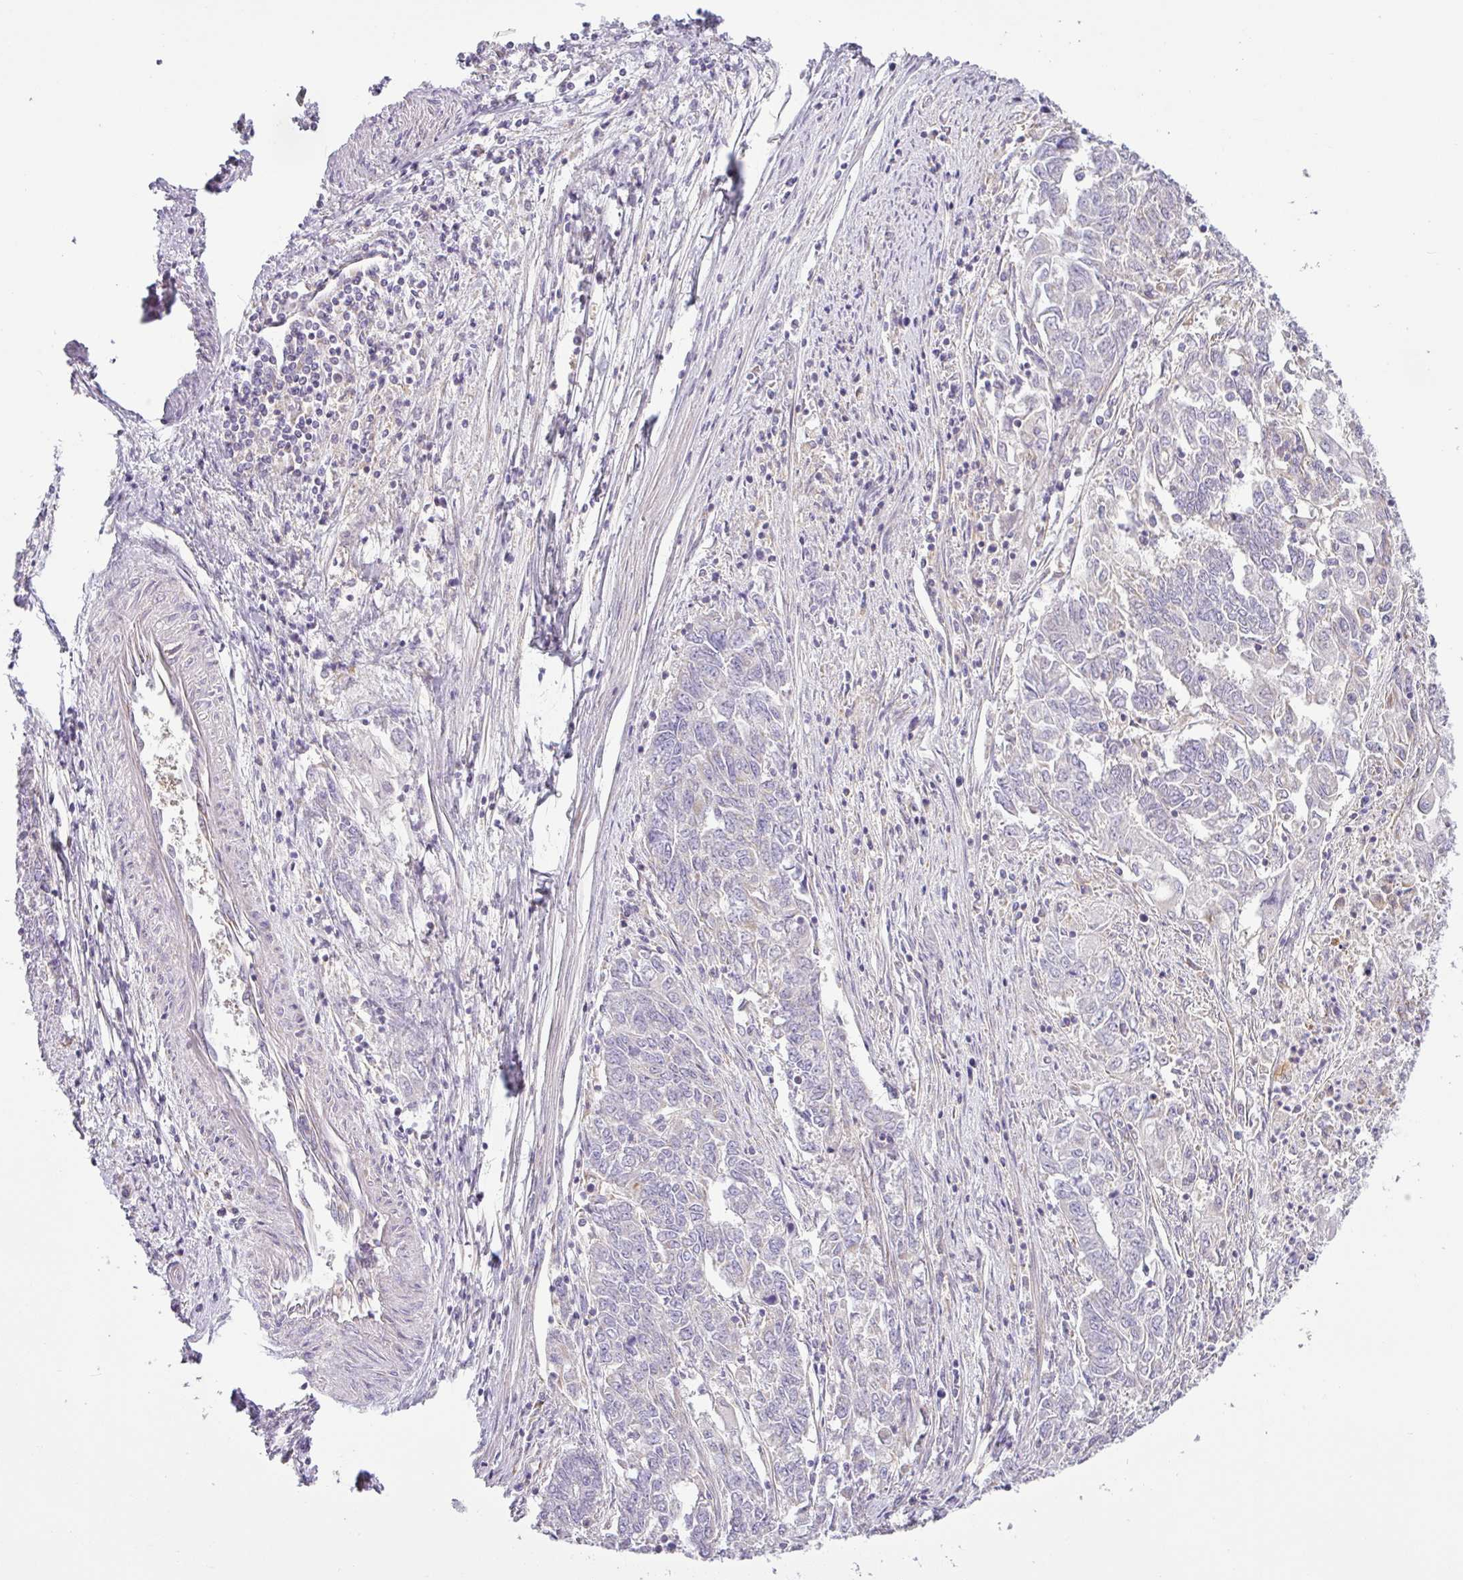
{"staining": {"intensity": "negative", "quantity": "none", "location": "none"}, "tissue": "endometrial cancer", "cell_type": "Tumor cells", "image_type": "cancer", "snomed": [{"axis": "morphology", "description": "Adenocarcinoma, NOS"}, {"axis": "topography", "description": "Endometrium"}], "caption": "Endometrial cancer (adenocarcinoma) was stained to show a protein in brown. There is no significant staining in tumor cells. (DAB (3,3'-diaminobenzidine) immunohistochemistry, high magnification).", "gene": "NDUFB2", "patient": {"sex": "female", "age": 54}}